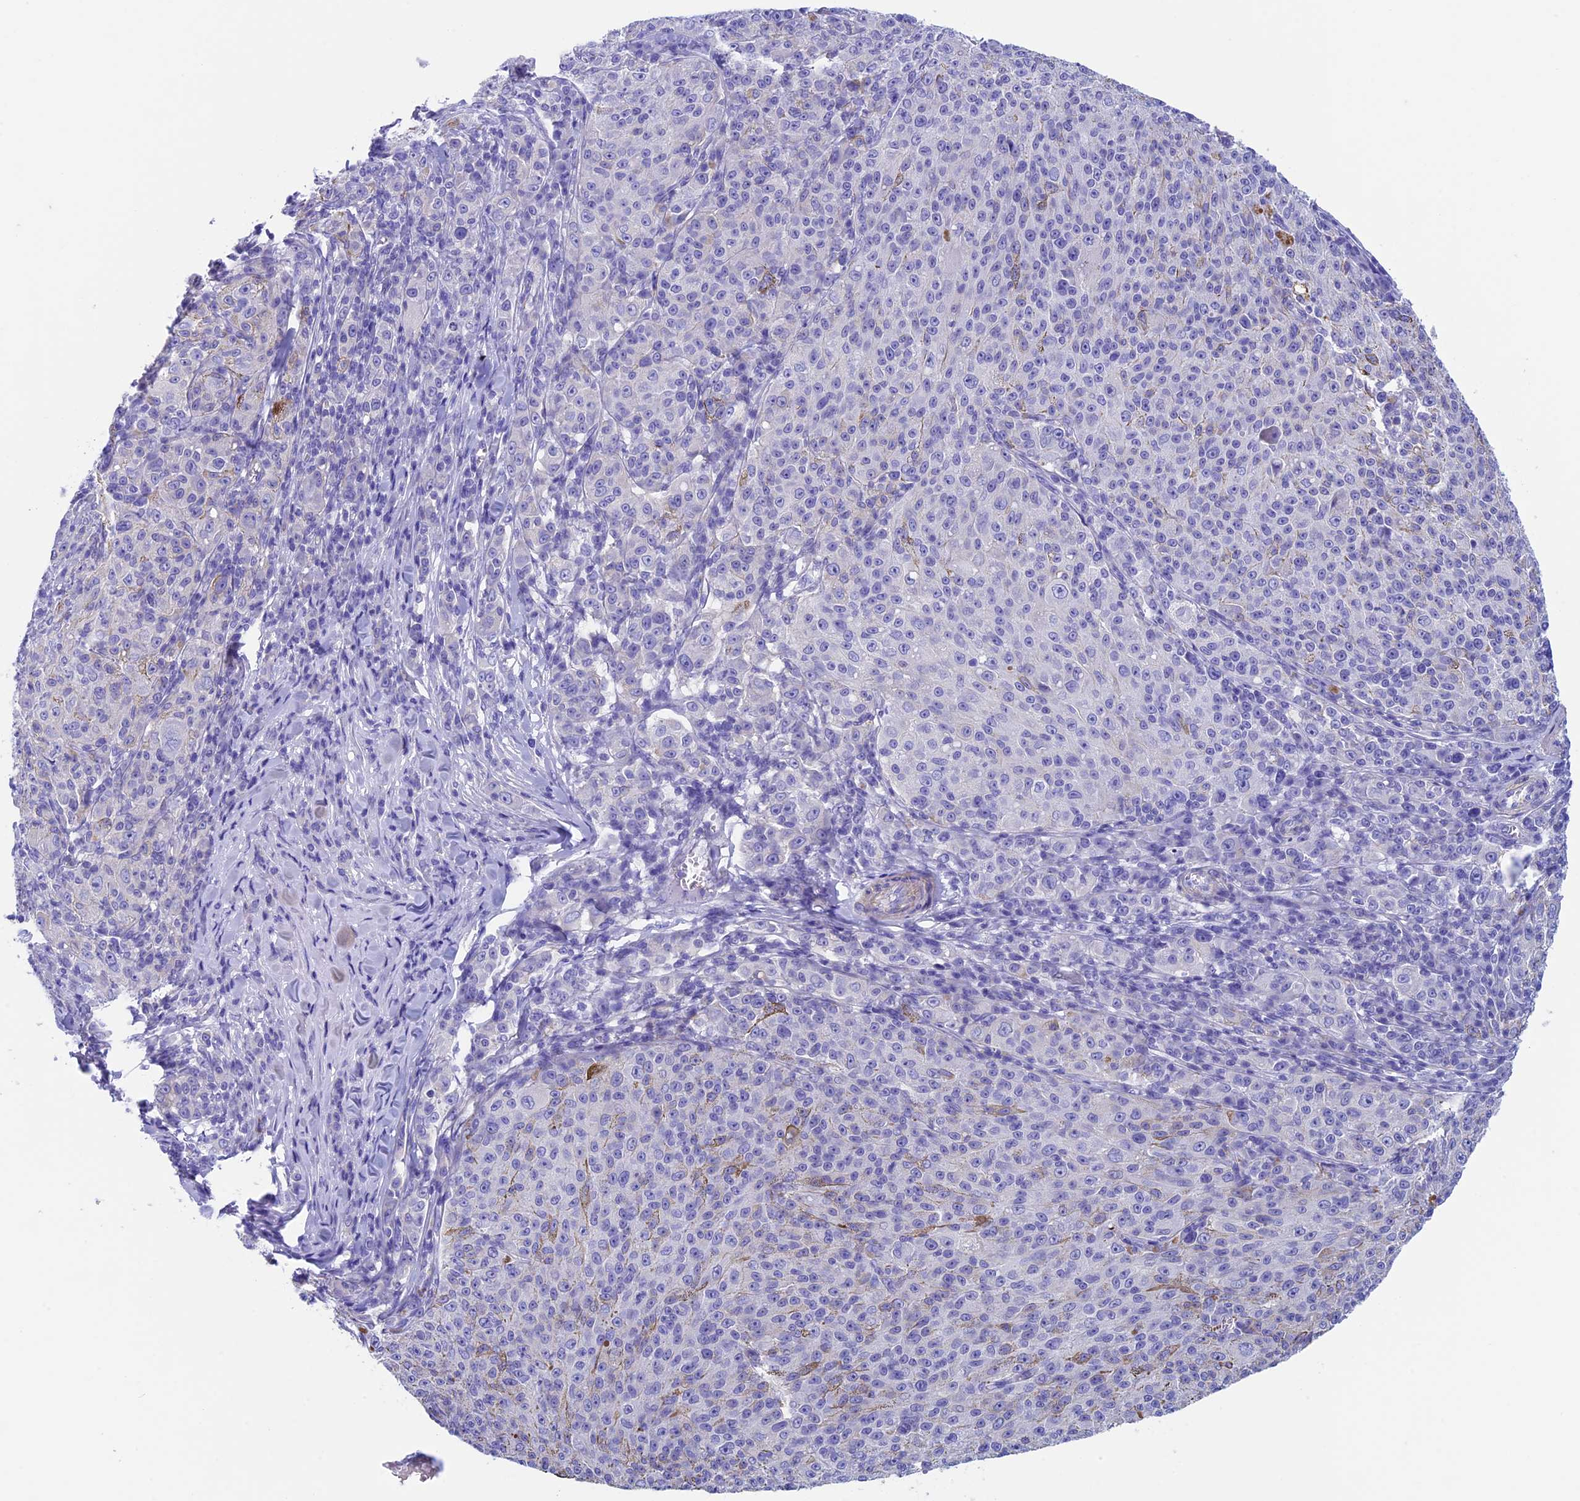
{"staining": {"intensity": "negative", "quantity": "none", "location": "none"}, "tissue": "melanoma", "cell_type": "Tumor cells", "image_type": "cancer", "snomed": [{"axis": "morphology", "description": "Malignant melanoma, NOS"}, {"axis": "topography", "description": "Skin"}], "caption": "Immunohistochemistry (IHC) histopathology image of neoplastic tissue: malignant melanoma stained with DAB exhibits no significant protein staining in tumor cells.", "gene": "ADH7", "patient": {"sex": "female", "age": 52}}